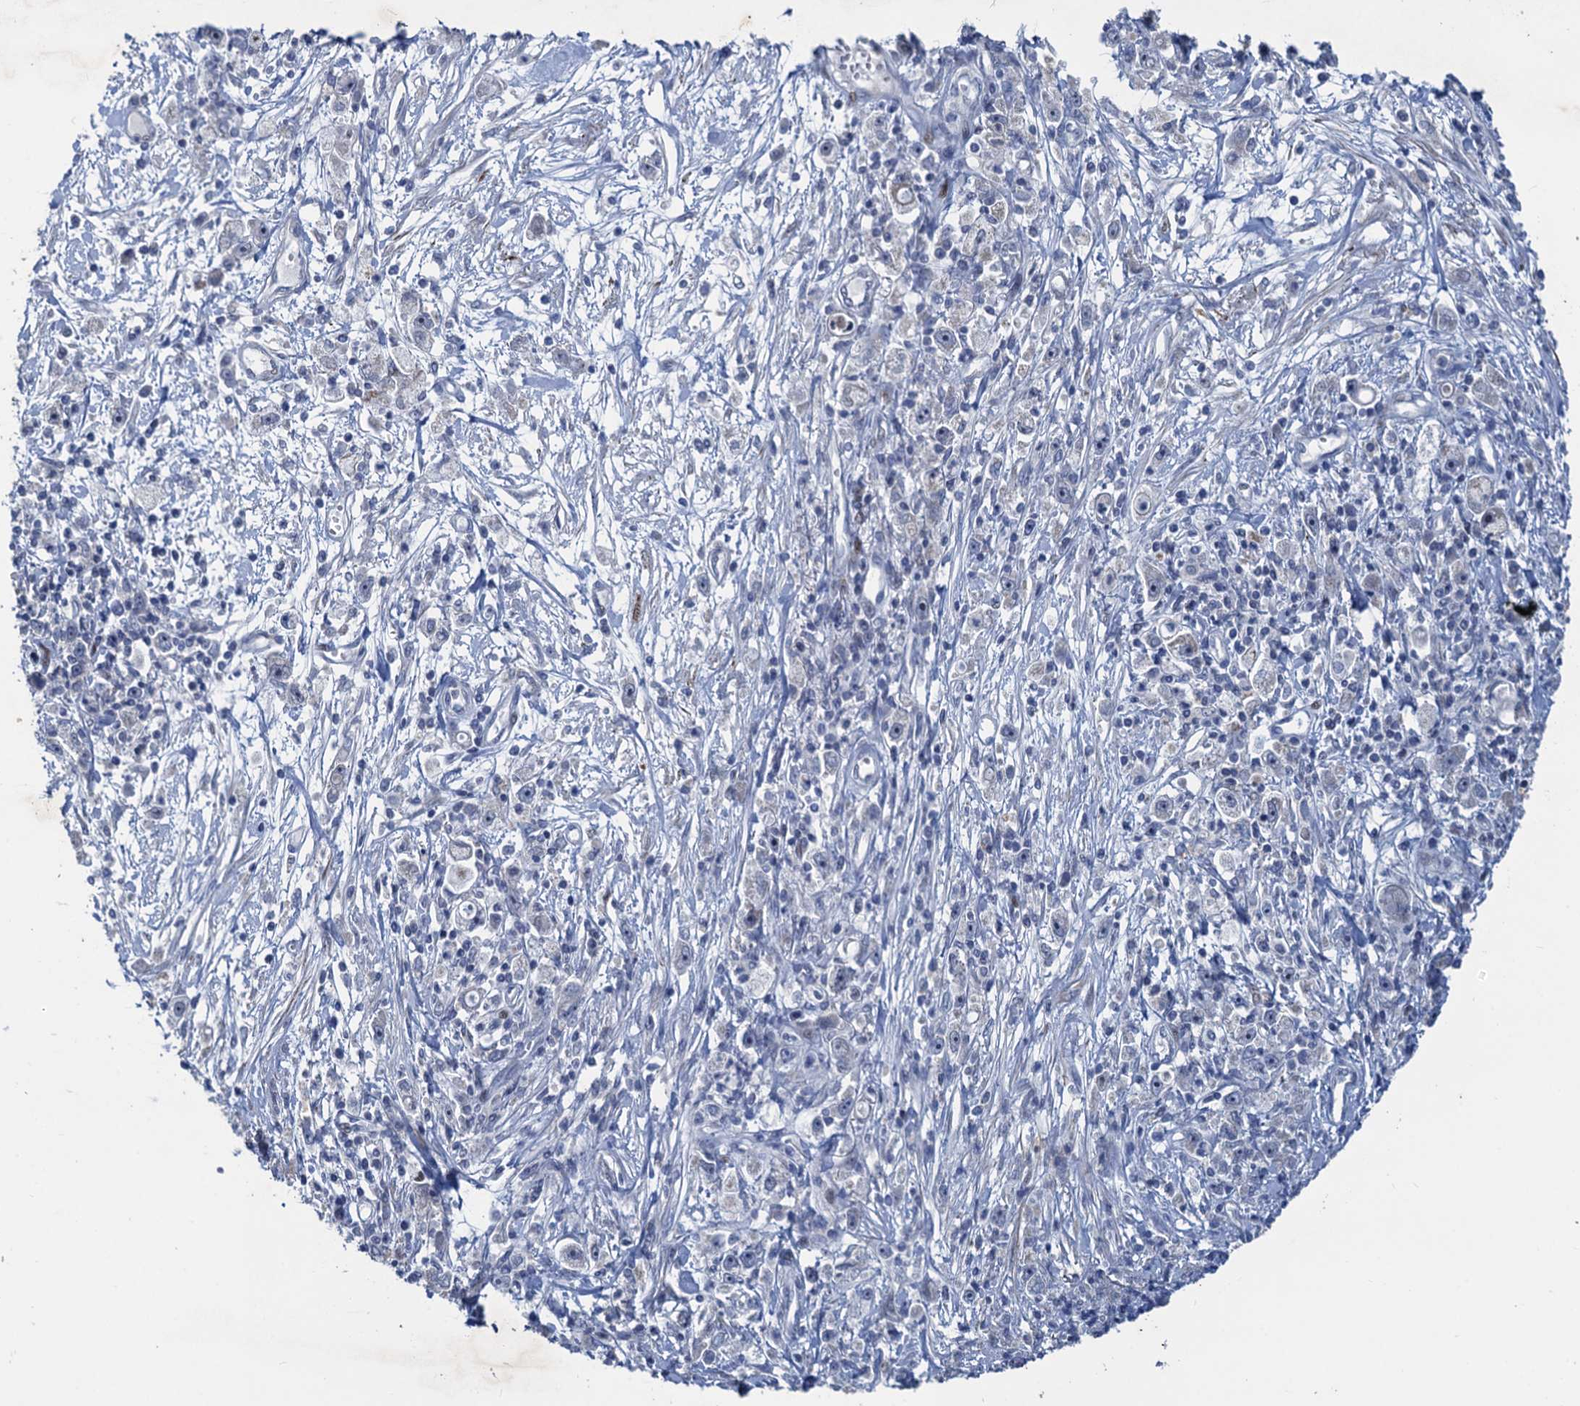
{"staining": {"intensity": "negative", "quantity": "none", "location": "none"}, "tissue": "stomach cancer", "cell_type": "Tumor cells", "image_type": "cancer", "snomed": [{"axis": "morphology", "description": "Adenocarcinoma, NOS"}, {"axis": "topography", "description": "Stomach"}], "caption": "This is a histopathology image of IHC staining of stomach adenocarcinoma, which shows no positivity in tumor cells.", "gene": "ESYT3", "patient": {"sex": "female", "age": 59}}